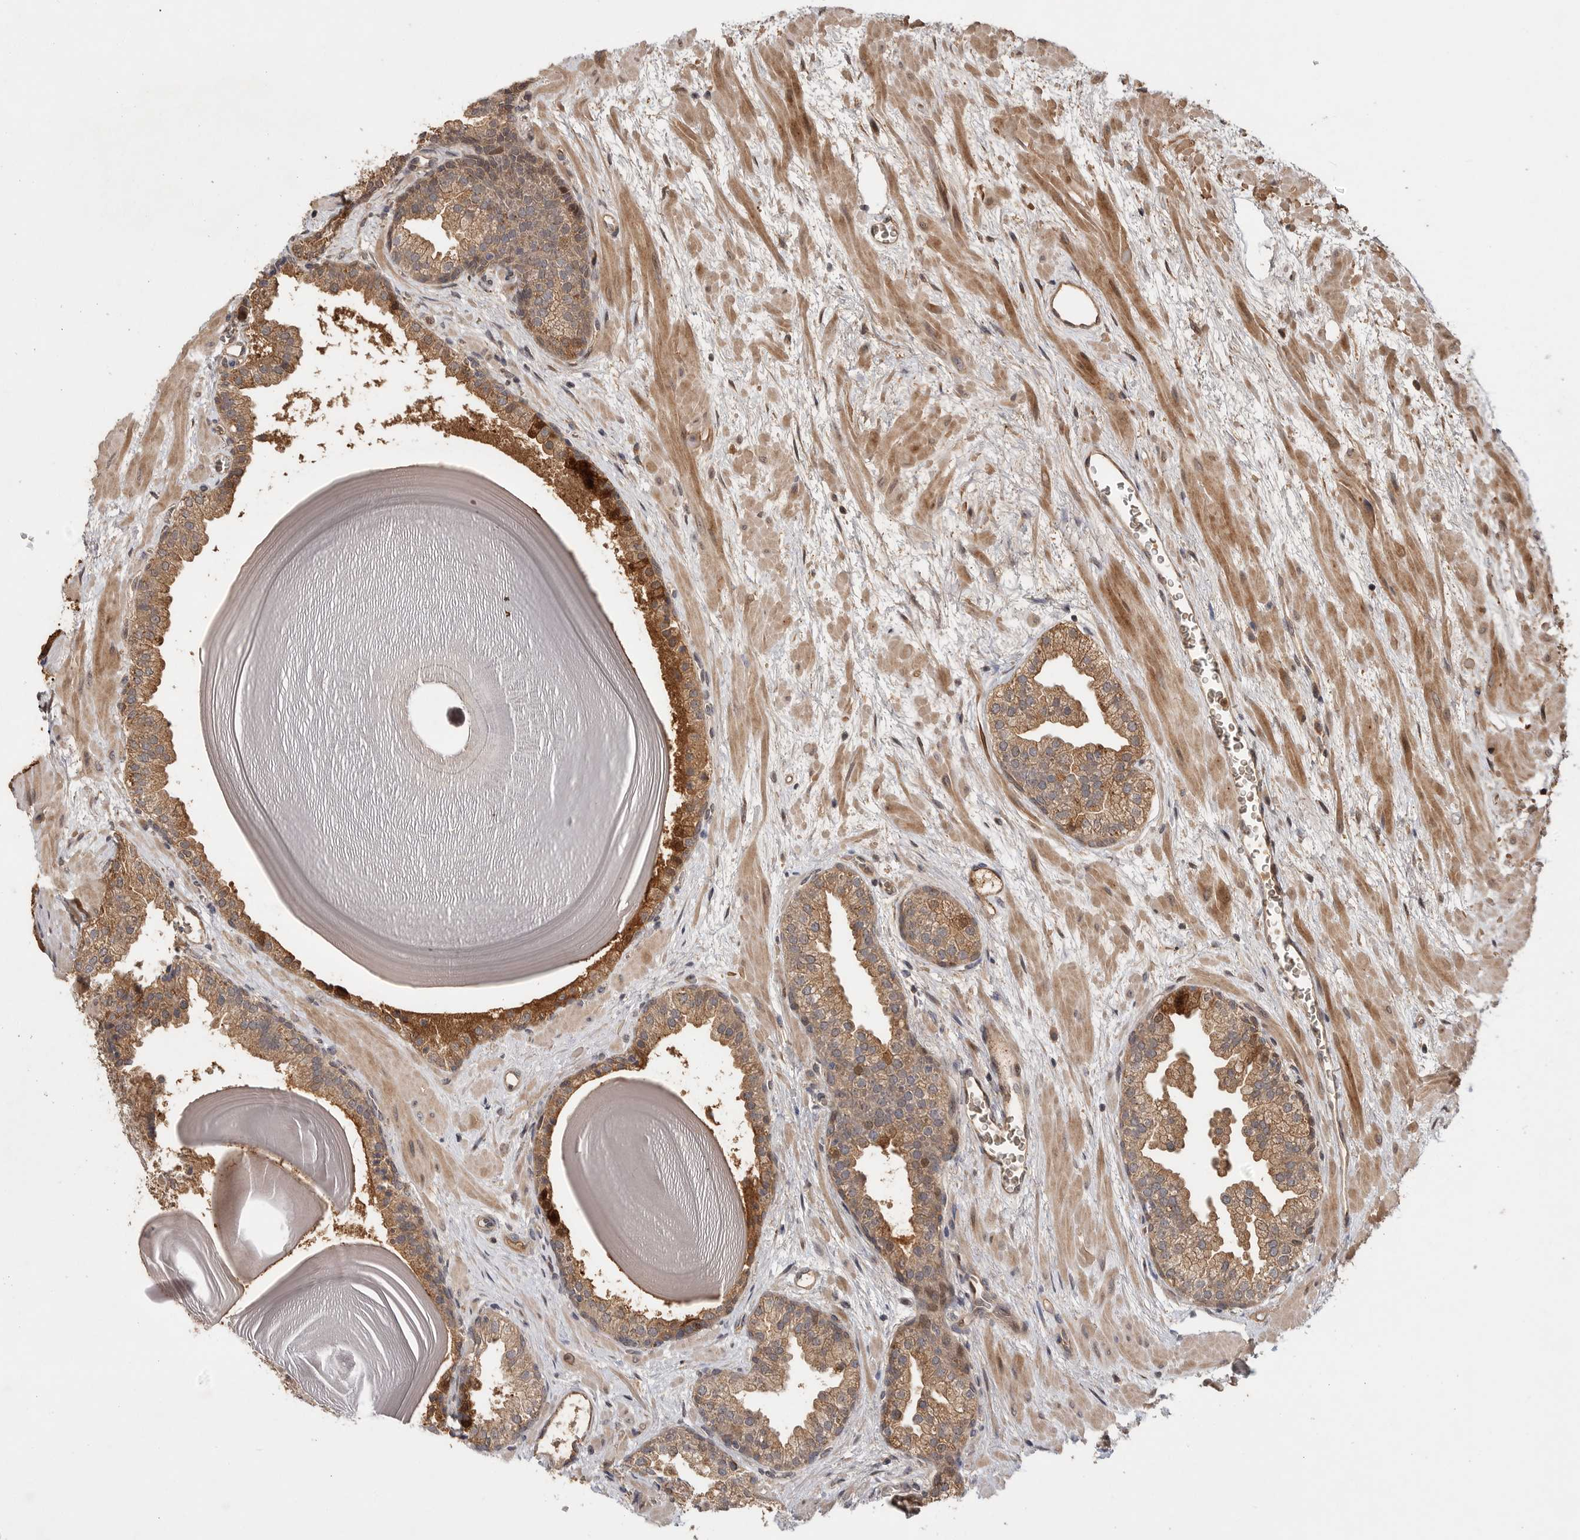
{"staining": {"intensity": "moderate", "quantity": ">75%", "location": "cytoplasmic/membranous"}, "tissue": "prostate", "cell_type": "Glandular cells", "image_type": "normal", "snomed": [{"axis": "morphology", "description": "Normal tissue, NOS"}, {"axis": "topography", "description": "Prostate"}], "caption": "Moderate cytoplasmic/membranous positivity is seen in about >75% of glandular cells in normal prostate. The protein is shown in brown color, while the nuclei are stained blue.", "gene": "VN1R4", "patient": {"sex": "male", "age": 48}}